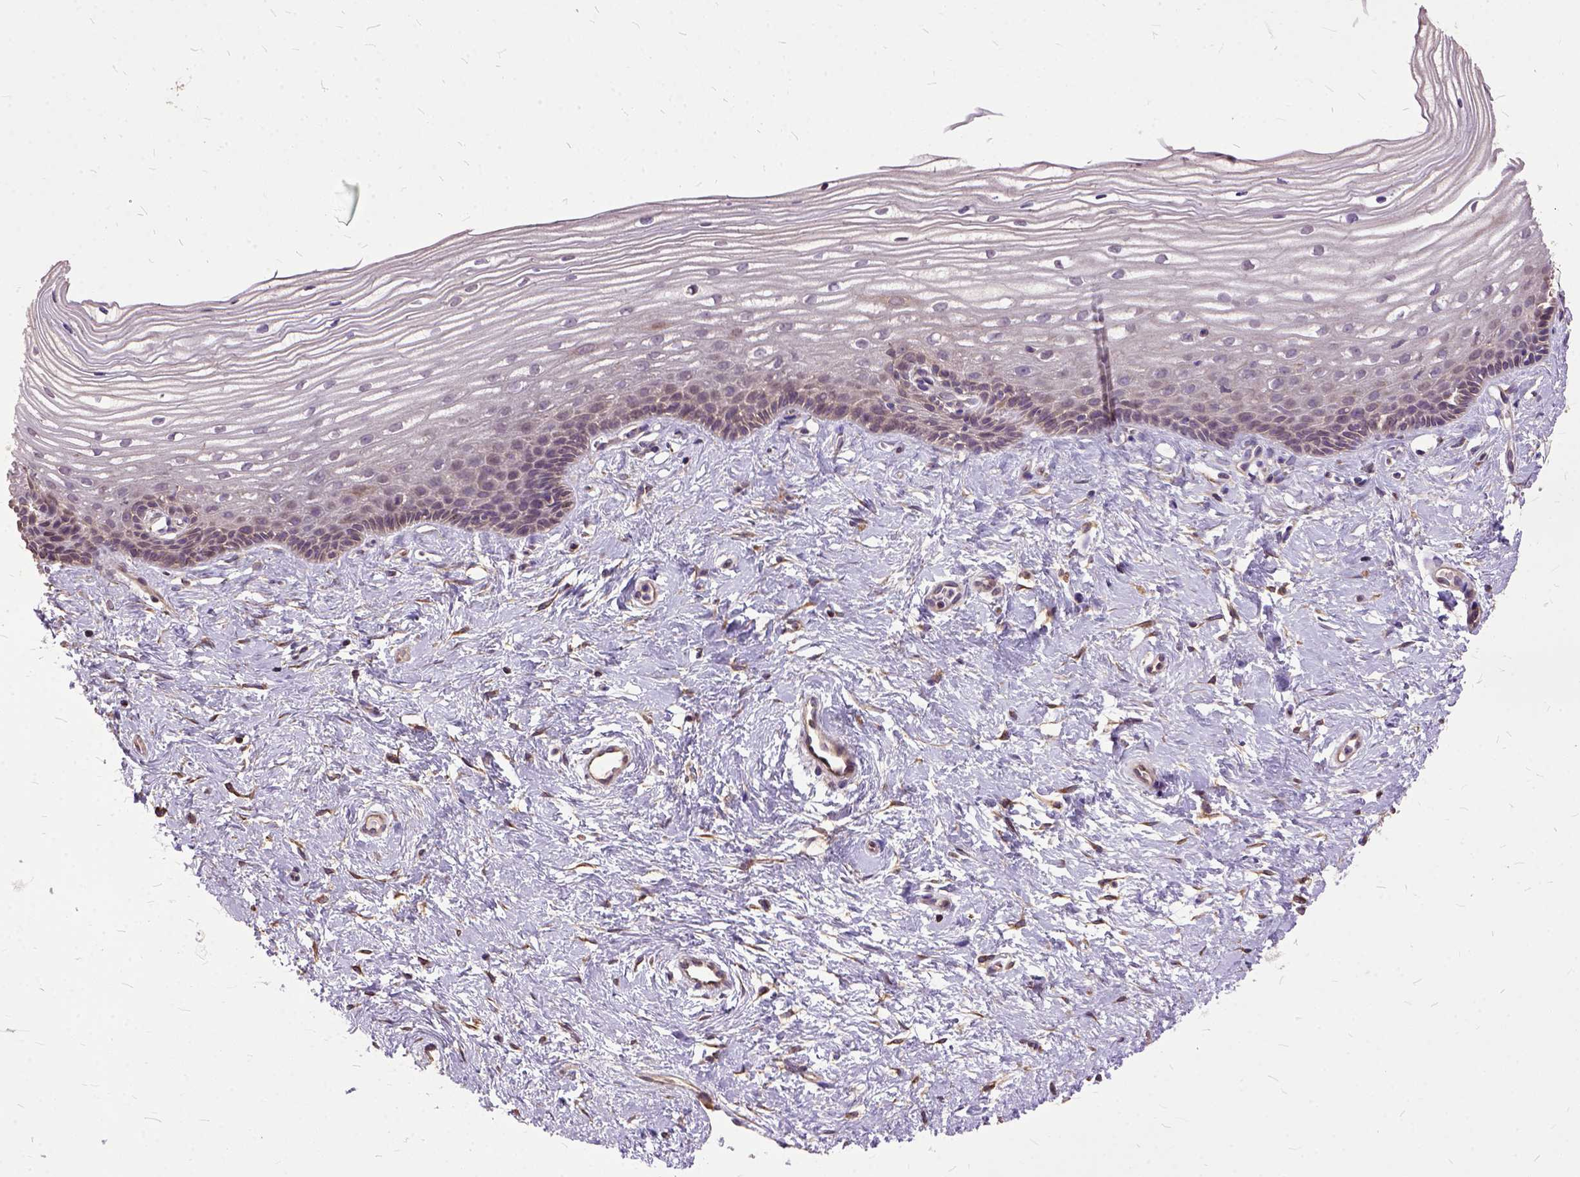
{"staining": {"intensity": "negative", "quantity": "none", "location": "none"}, "tissue": "cervix", "cell_type": "Glandular cells", "image_type": "normal", "snomed": [{"axis": "morphology", "description": "Normal tissue, NOS"}, {"axis": "topography", "description": "Cervix"}], "caption": "Cervix was stained to show a protein in brown. There is no significant staining in glandular cells. (DAB (3,3'-diaminobenzidine) immunohistochemistry visualized using brightfield microscopy, high magnification).", "gene": "AREG", "patient": {"sex": "female", "age": 40}}